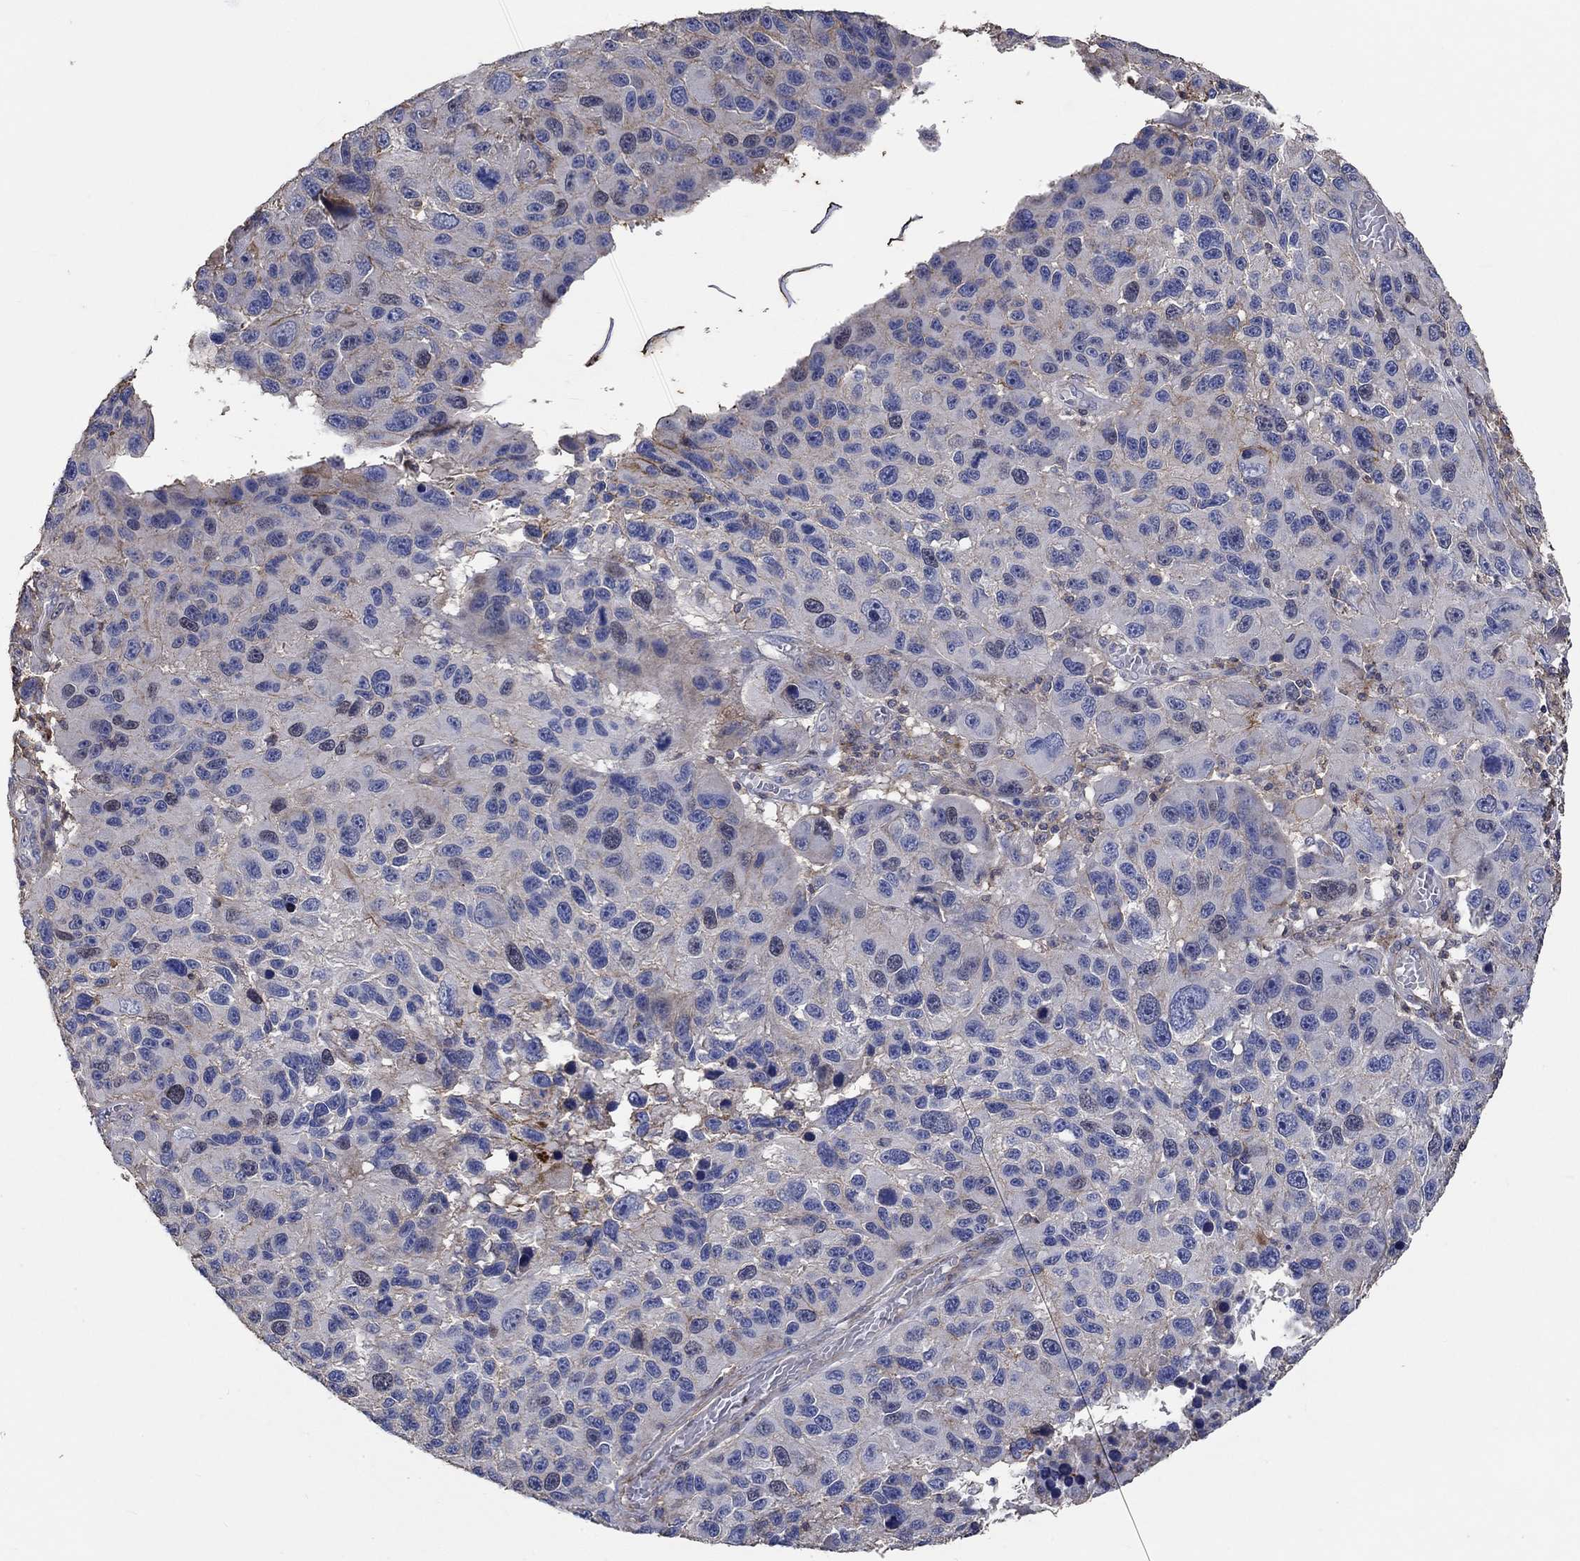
{"staining": {"intensity": "moderate", "quantity": "<25%", "location": "cytoplasmic/membranous"}, "tissue": "melanoma", "cell_type": "Tumor cells", "image_type": "cancer", "snomed": [{"axis": "morphology", "description": "Malignant melanoma, NOS"}, {"axis": "topography", "description": "Skin"}], "caption": "Melanoma was stained to show a protein in brown. There is low levels of moderate cytoplasmic/membranous staining in about <25% of tumor cells.", "gene": "TNFAIP8L3", "patient": {"sex": "male", "age": 53}}